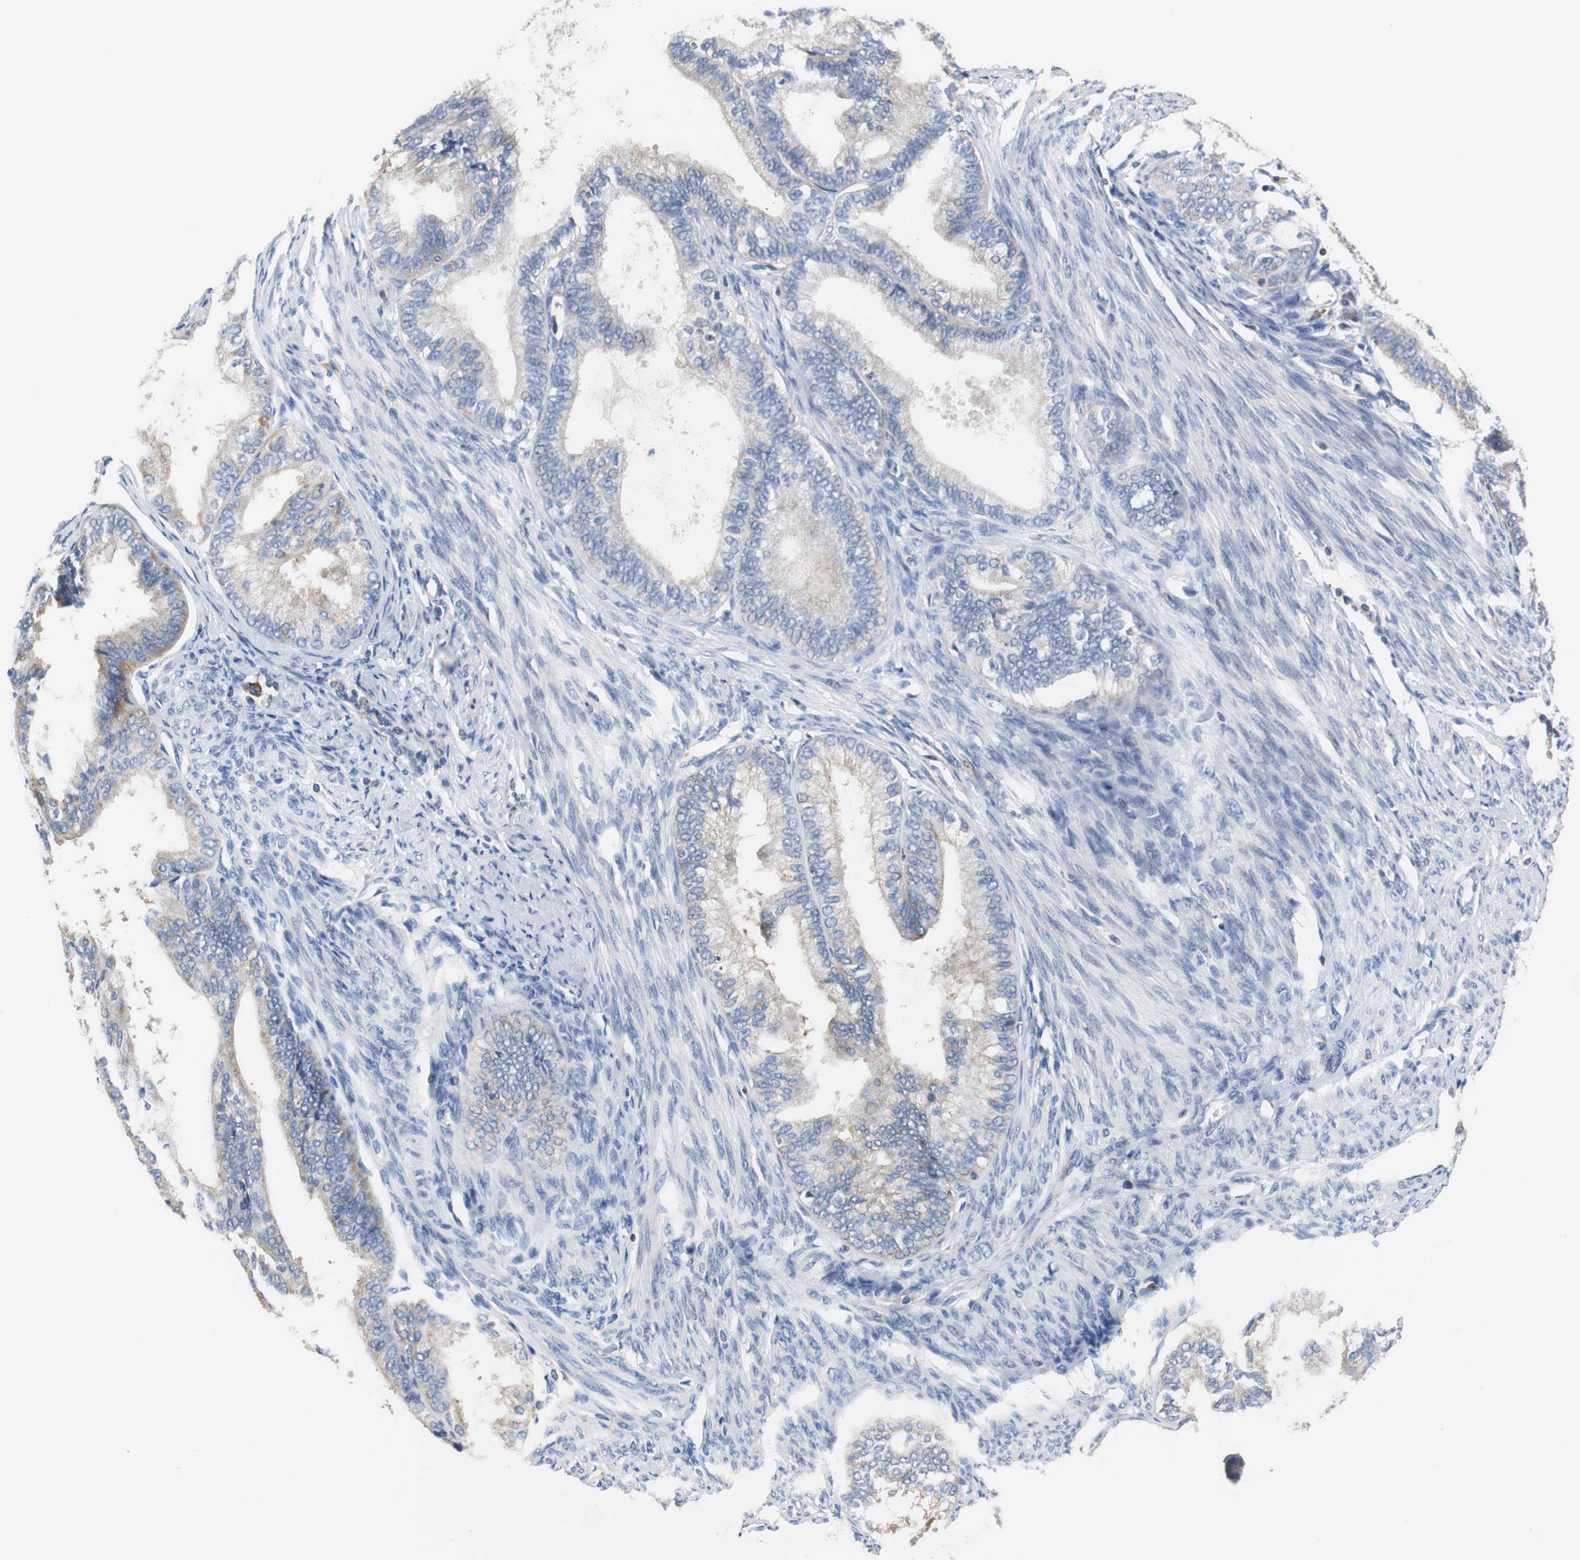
{"staining": {"intensity": "weak", "quantity": "<25%", "location": "cytoplasmic/membranous"}, "tissue": "endometrial cancer", "cell_type": "Tumor cells", "image_type": "cancer", "snomed": [{"axis": "morphology", "description": "Adenocarcinoma, NOS"}, {"axis": "topography", "description": "Endometrium"}], "caption": "Immunohistochemistry (IHC) of adenocarcinoma (endometrial) exhibits no positivity in tumor cells.", "gene": "VAMP8", "patient": {"sex": "female", "age": 86}}